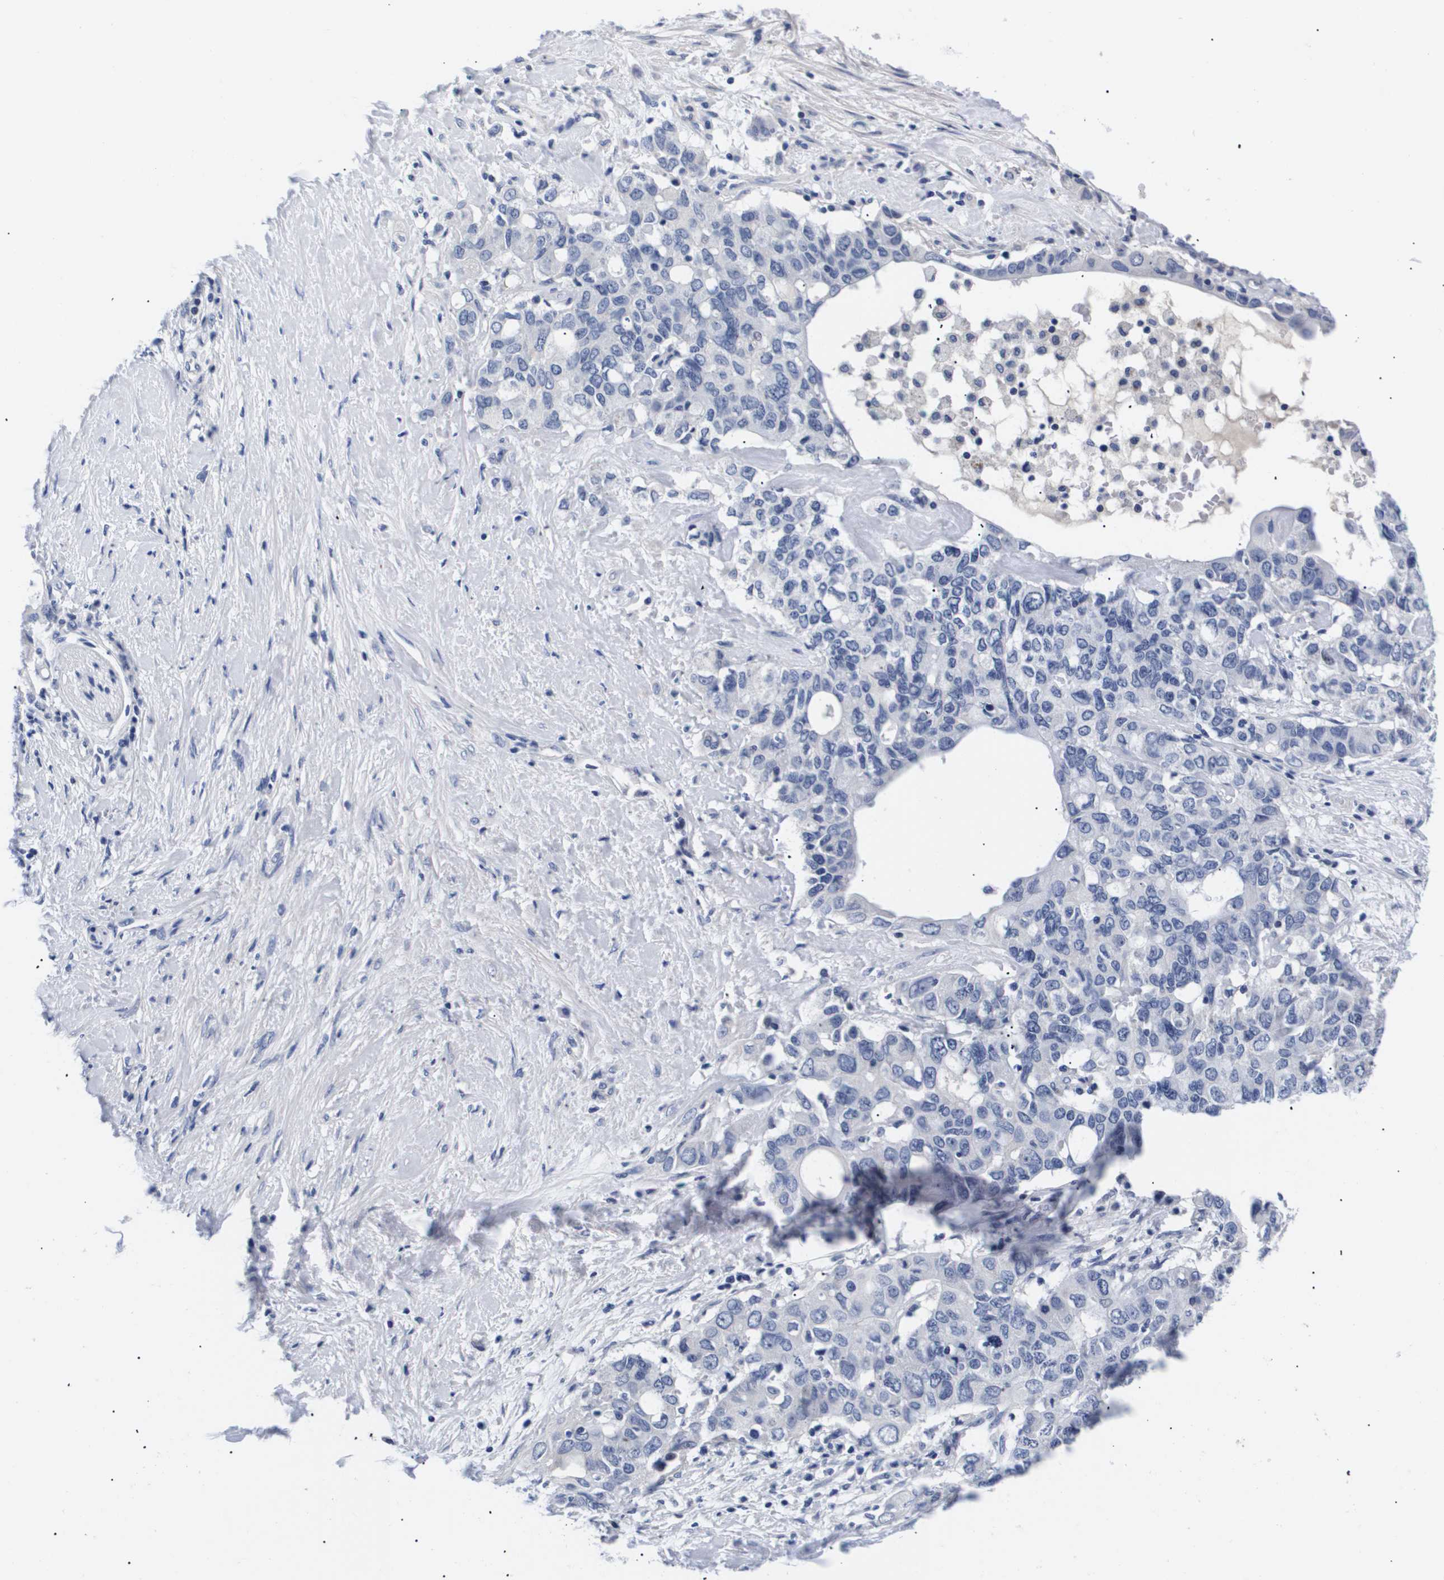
{"staining": {"intensity": "negative", "quantity": "none", "location": "none"}, "tissue": "pancreatic cancer", "cell_type": "Tumor cells", "image_type": "cancer", "snomed": [{"axis": "morphology", "description": "Adenocarcinoma, NOS"}, {"axis": "topography", "description": "Pancreas"}], "caption": "This photomicrograph is of pancreatic cancer (adenocarcinoma) stained with IHC to label a protein in brown with the nuclei are counter-stained blue. There is no expression in tumor cells.", "gene": "ATP6V0A4", "patient": {"sex": "female", "age": 56}}